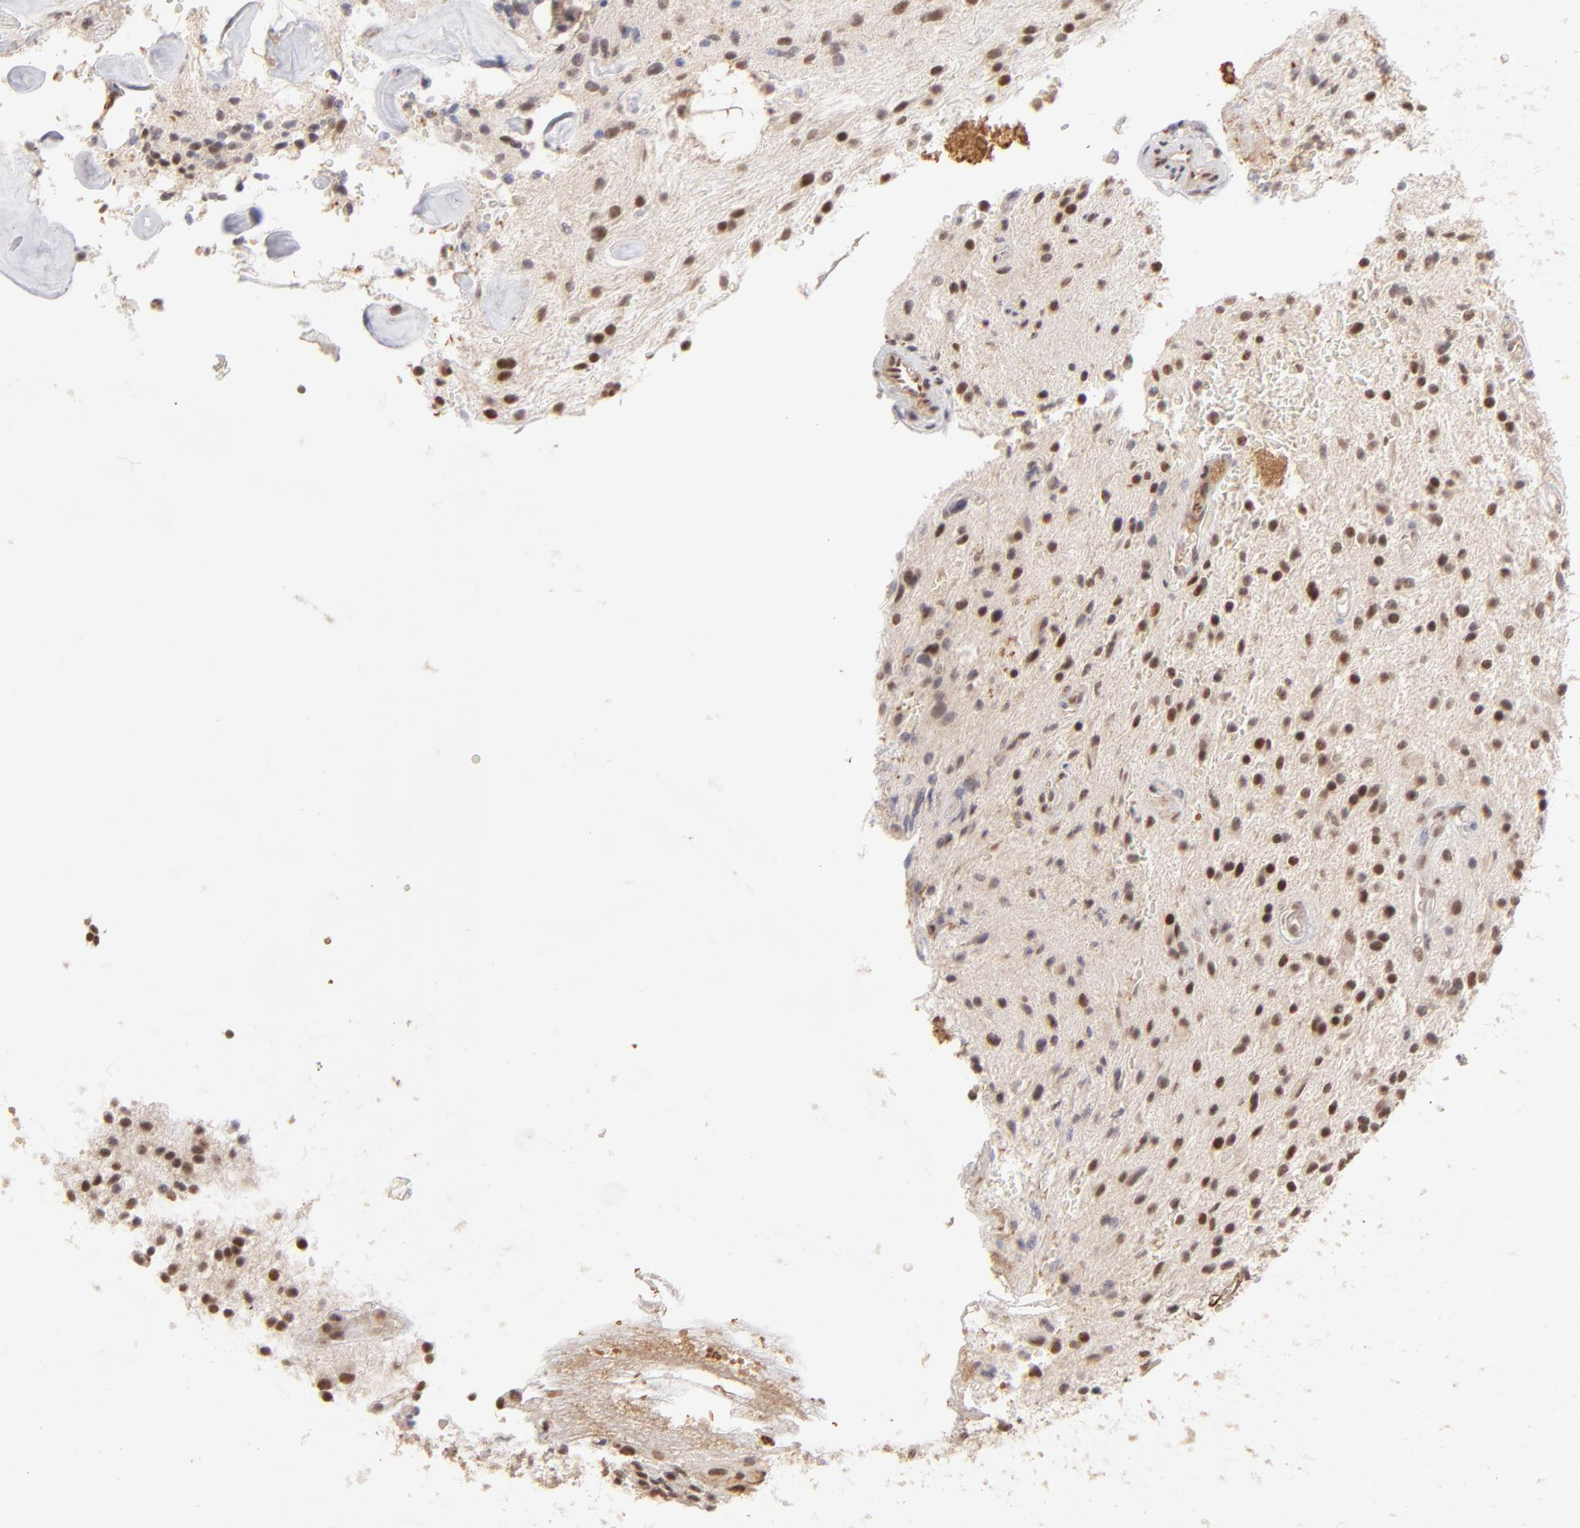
{"staining": {"intensity": "moderate", "quantity": ">75%", "location": "nuclear"}, "tissue": "glioma", "cell_type": "Tumor cells", "image_type": "cancer", "snomed": [{"axis": "morphology", "description": "Glioma, malignant, NOS"}, {"axis": "topography", "description": "Cerebellum"}], "caption": "Moderate nuclear expression for a protein is appreciated in approximately >75% of tumor cells of glioma using IHC.", "gene": "NFE2", "patient": {"sex": "female", "age": 10}}